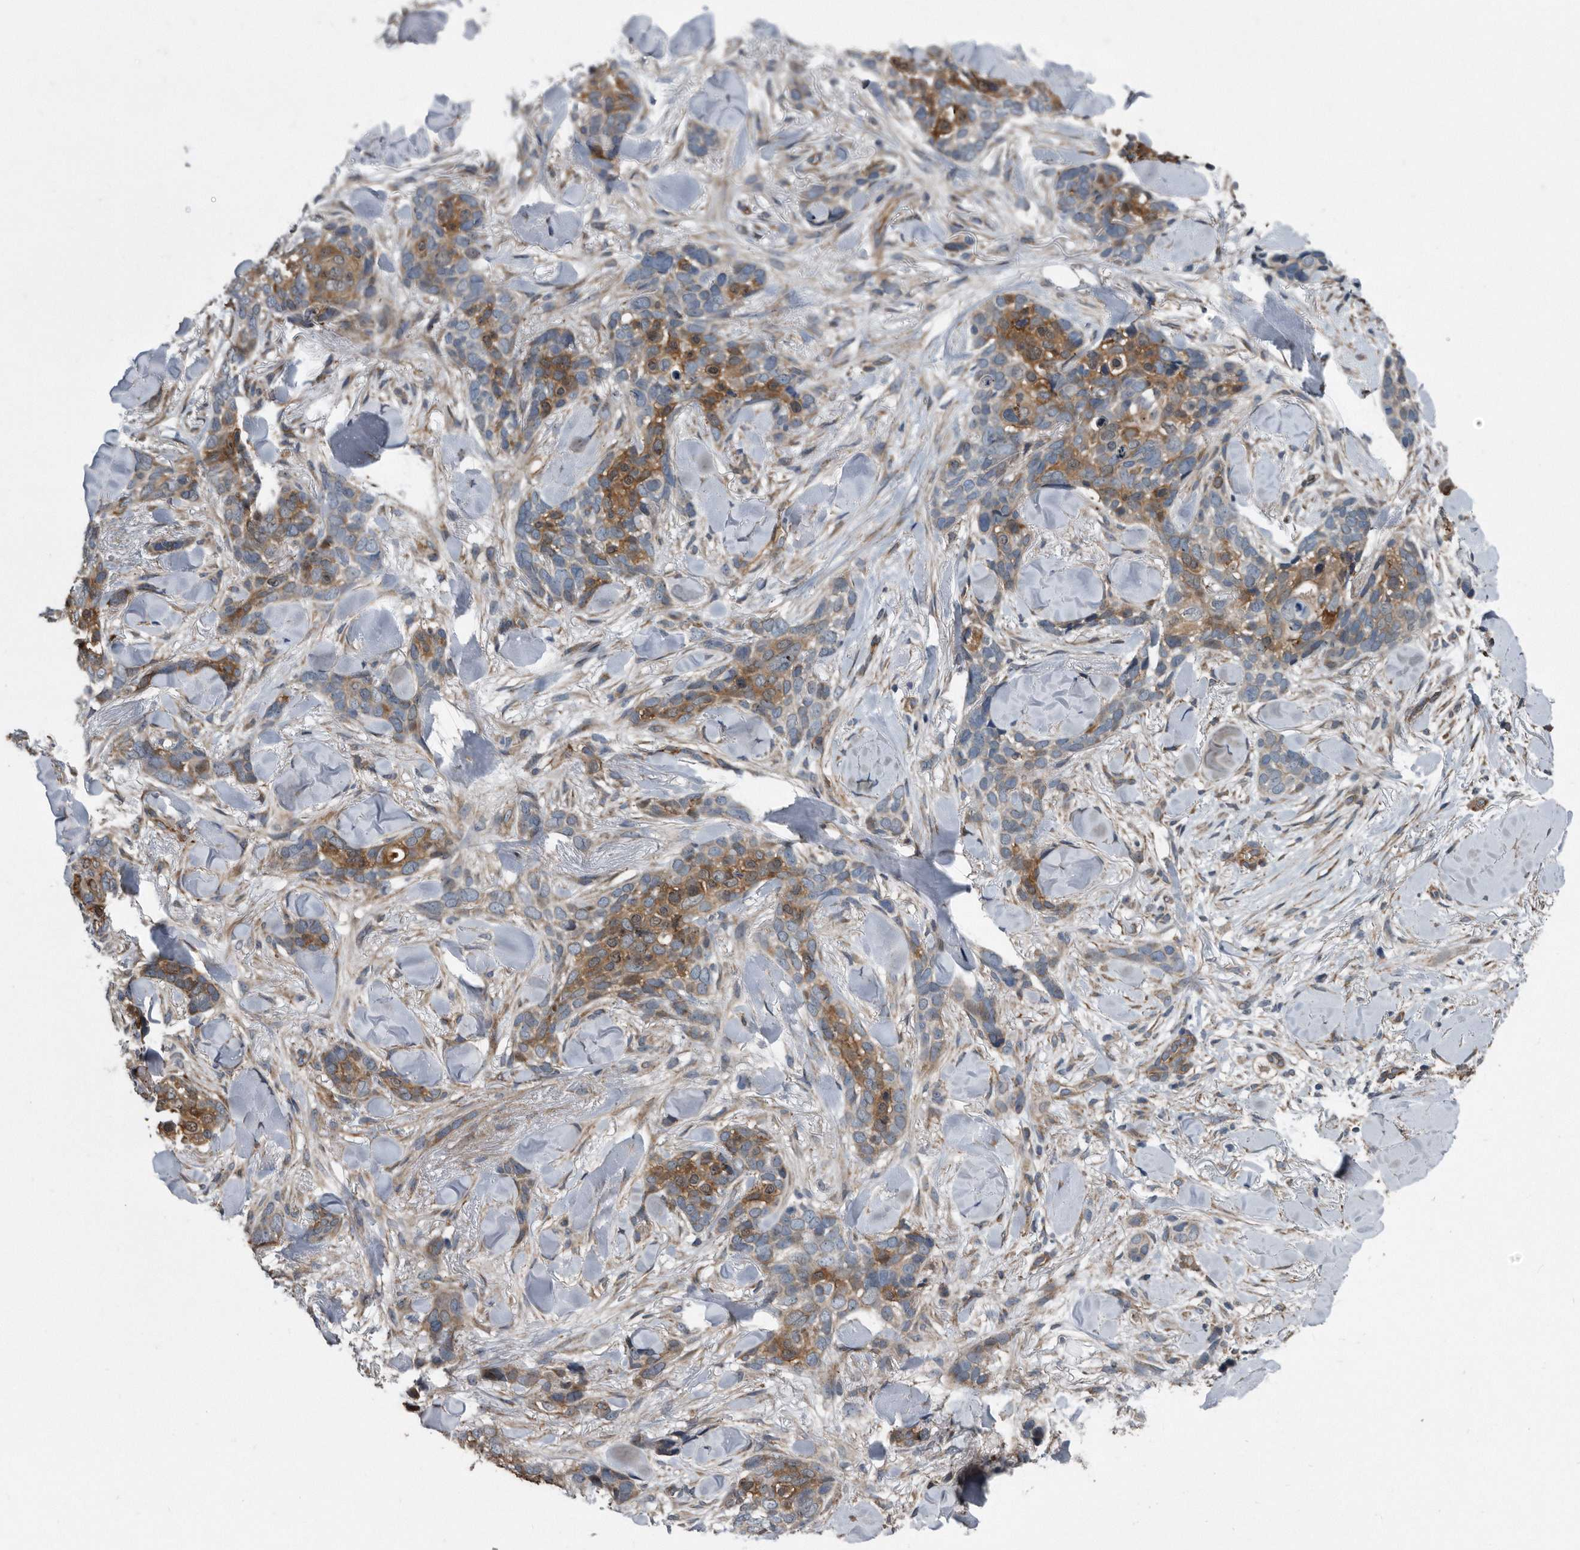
{"staining": {"intensity": "moderate", "quantity": "25%-75%", "location": "cytoplasmic/membranous"}, "tissue": "skin cancer", "cell_type": "Tumor cells", "image_type": "cancer", "snomed": [{"axis": "morphology", "description": "Basal cell carcinoma"}, {"axis": "topography", "description": "Skin"}], "caption": "Human basal cell carcinoma (skin) stained for a protein (brown) reveals moderate cytoplasmic/membranous positive staining in approximately 25%-75% of tumor cells.", "gene": "ARMCX1", "patient": {"sex": "female", "age": 82}}